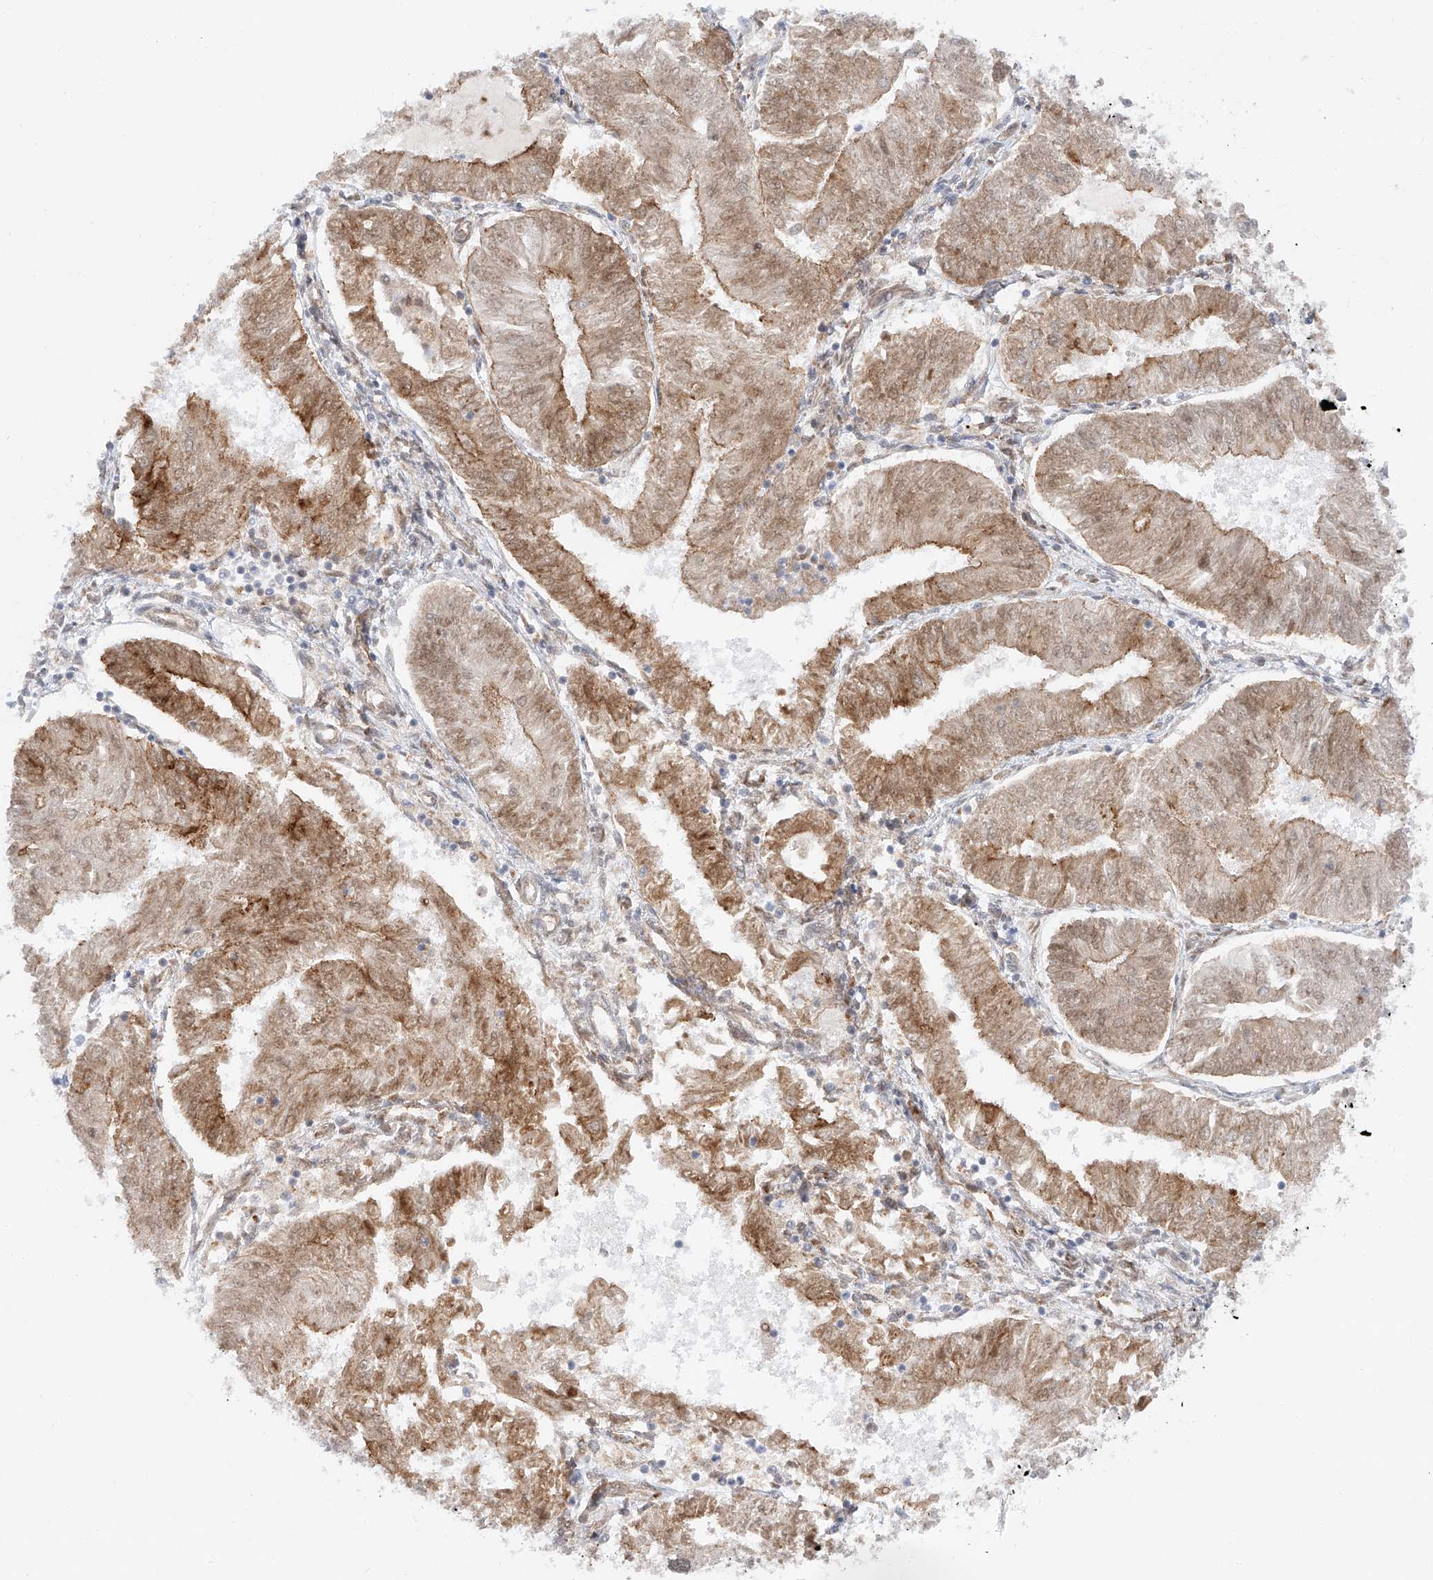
{"staining": {"intensity": "moderate", "quantity": ">75%", "location": "cytoplasmic/membranous,nuclear"}, "tissue": "endometrial cancer", "cell_type": "Tumor cells", "image_type": "cancer", "snomed": [{"axis": "morphology", "description": "Adenocarcinoma, NOS"}, {"axis": "topography", "description": "Endometrium"}], "caption": "DAB (3,3'-diaminobenzidine) immunohistochemical staining of adenocarcinoma (endometrial) displays moderate cytoplasmic/membranous and nuclear protein expression in approximately >75% of tumor cells.", "gene": "POGK", "patient": {"sex": "female", "age": 58}}